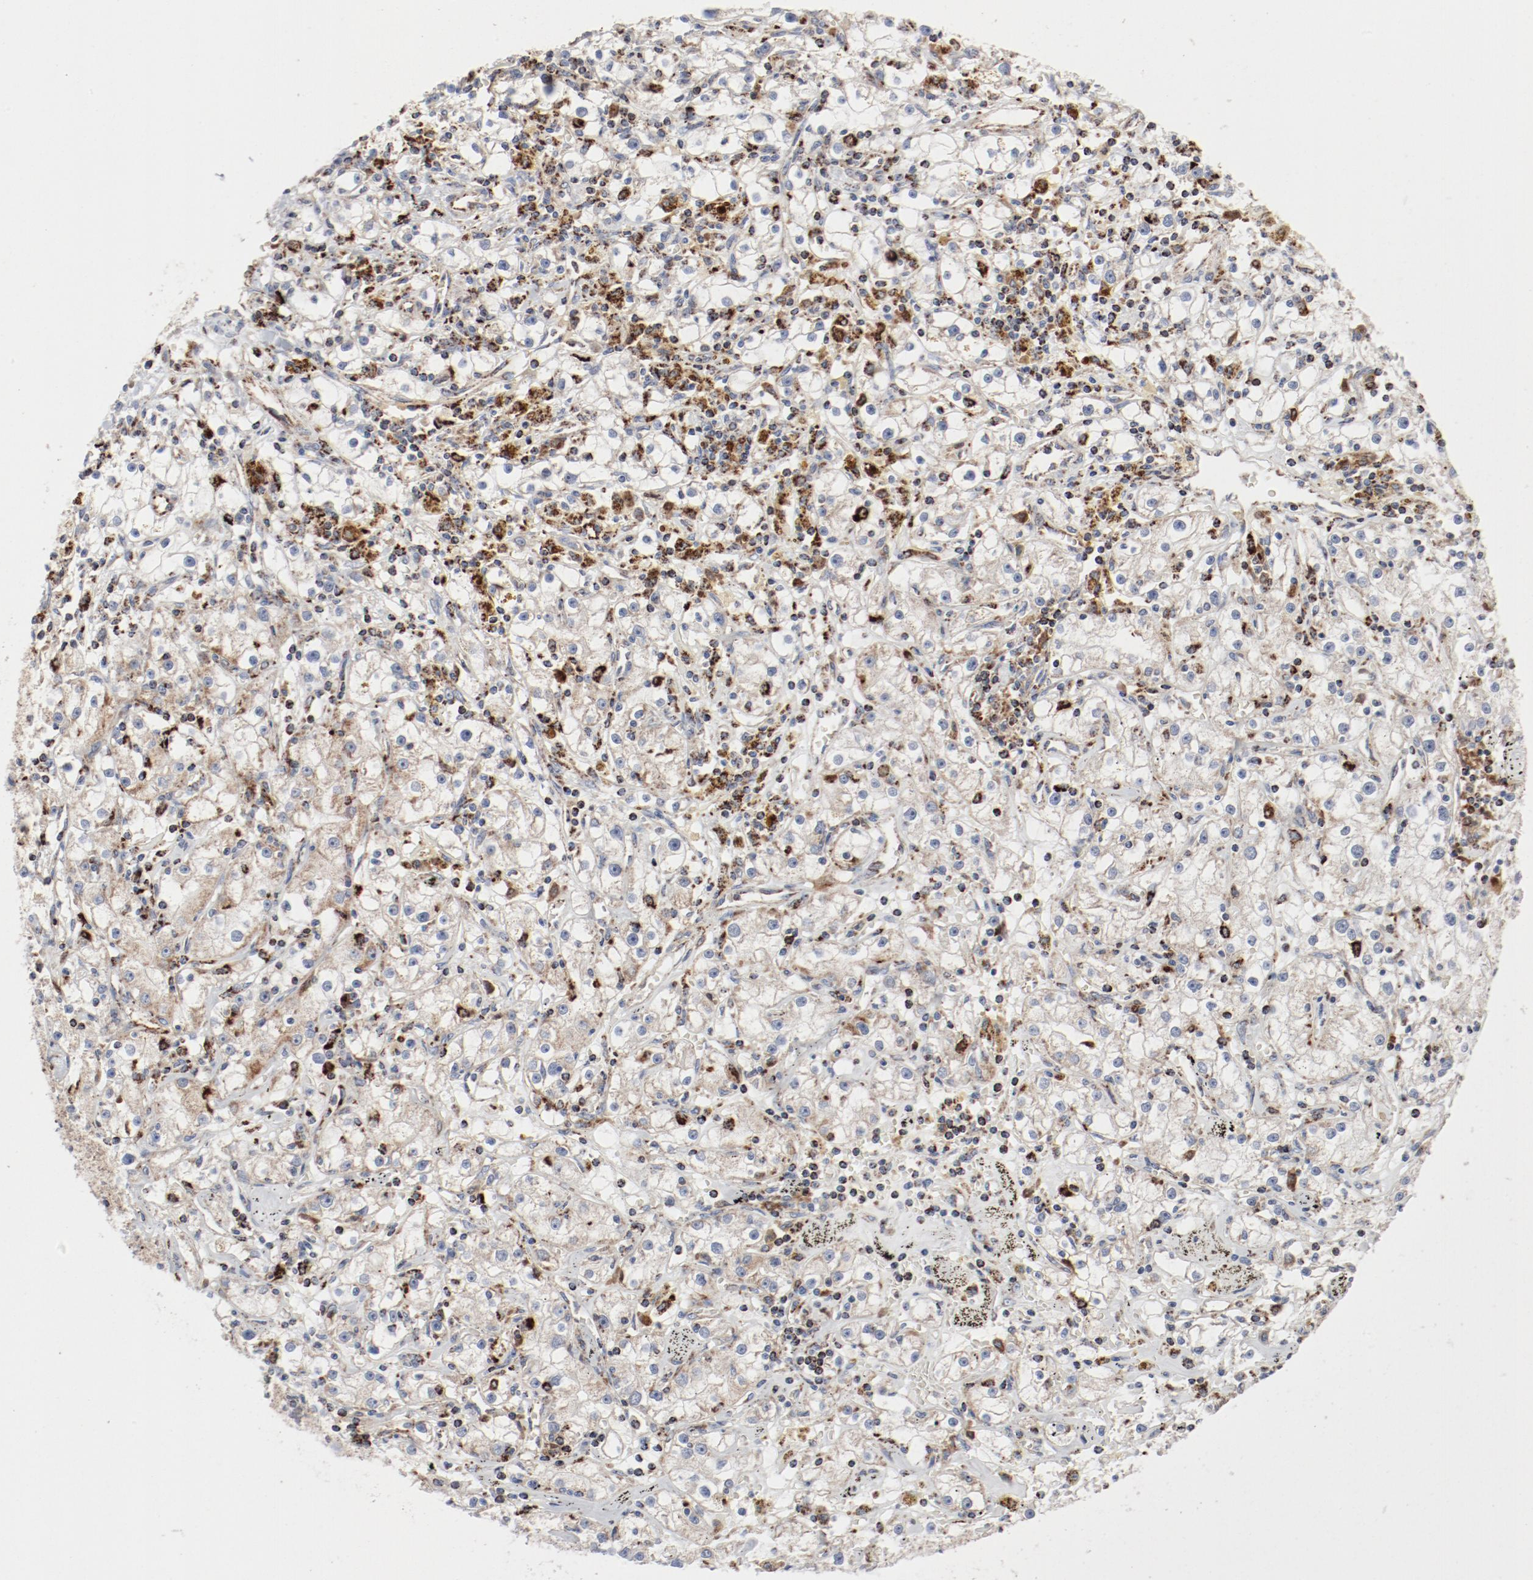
{"staining": {"intensity": "weak", "quantity": "<25%", "location": "cytoplasmic/membranous"}, "tissue": "renal cancer", "cell_type": "Tumor cells", "image_type": "cancer", "snomed": [{"axis": "morphology", "description": "Adenocarcinoma, NOS"}, {"axis": "topography", "description": "Kidney"}], "caption": "A micrograph of human adenocarcinoma (renal) is negative for staining in tumor cells.", "gene": "SETD3", "patient": {"sex": "male", "age": 56}}